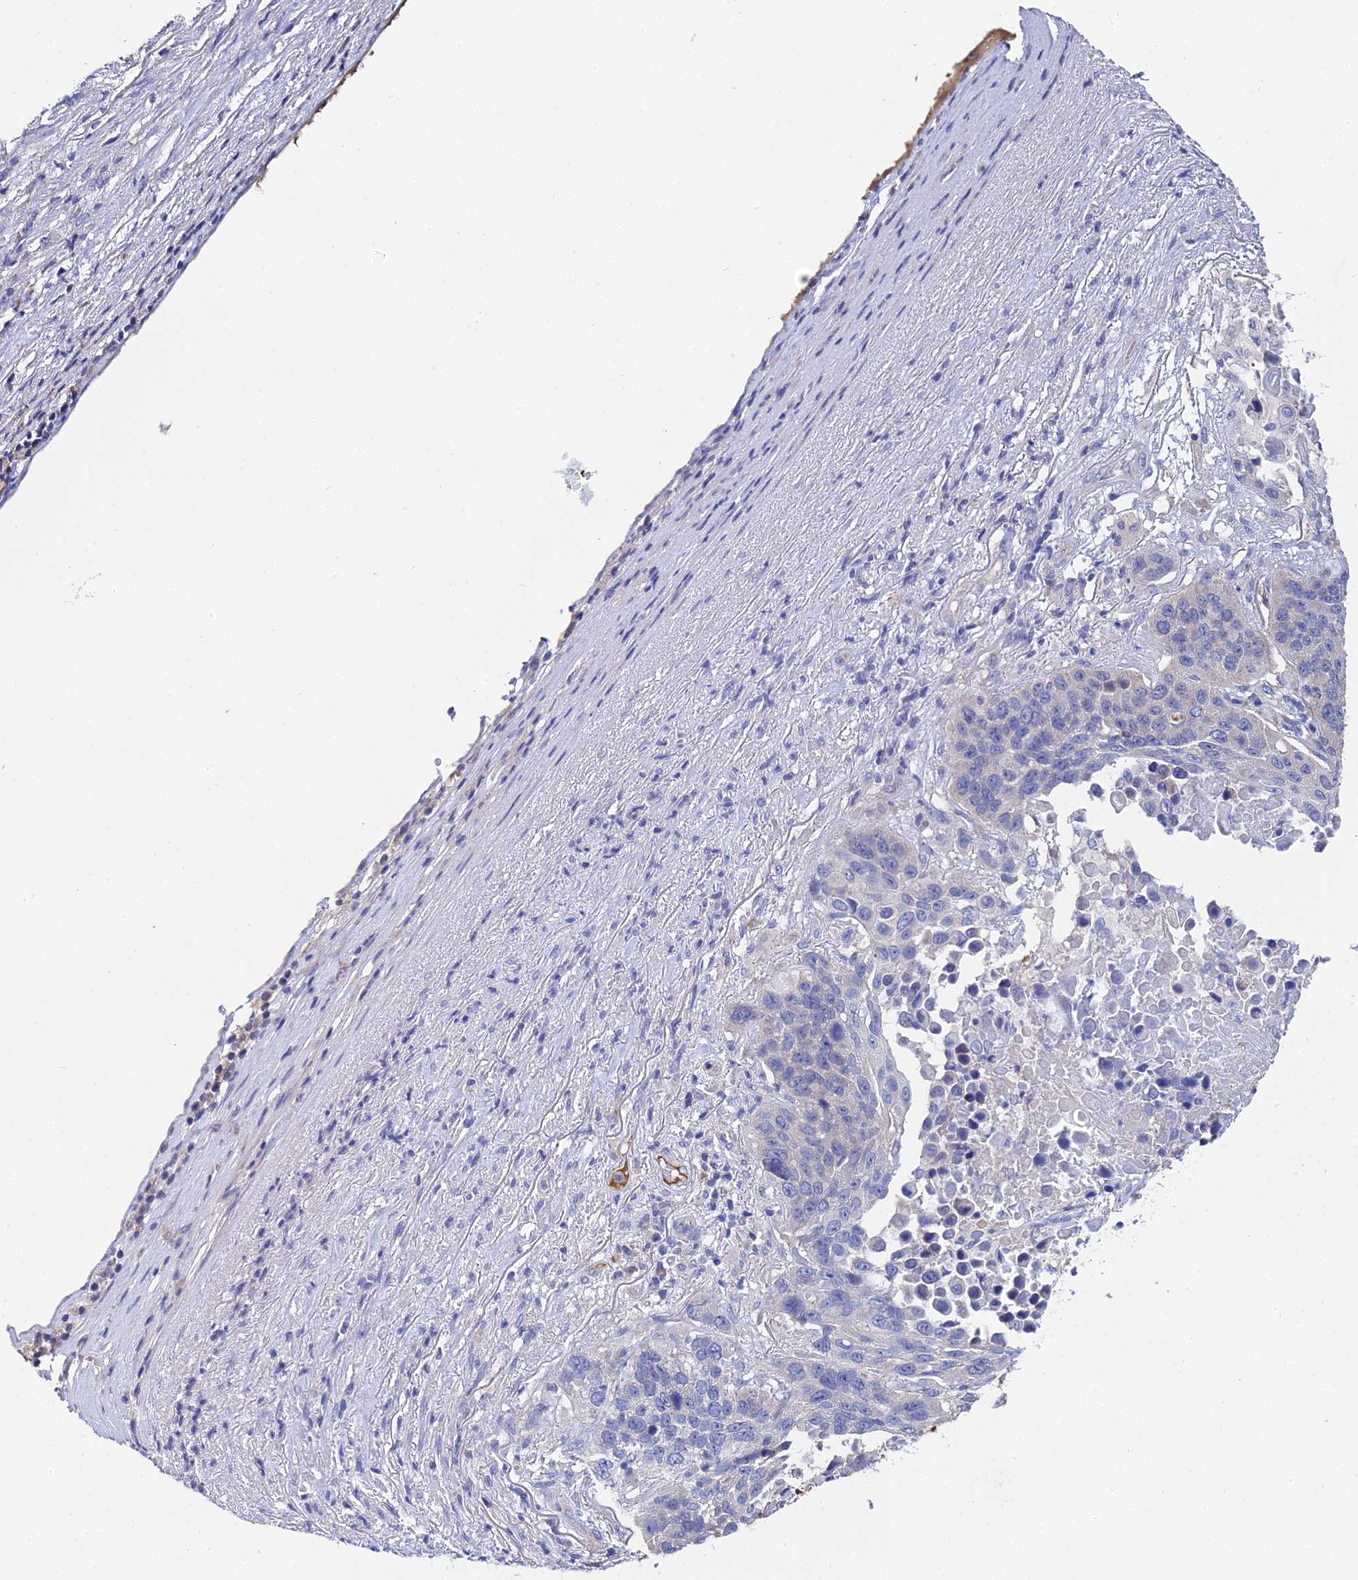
{"staining": {"intensity": "negative", "quantity": "none", "location": "none"}, "tissue": "lung cancer", "cell_type": "Tumor cells", "image_type": "cancer", "snomed": [{"axis": "morphology", "description": "Normal tissue, NOS"}, {"axis": "morphology", "description": "Squamous cell carcinoma, NOS"}, {"axis": "topography", "description": "Lymph node"}, {"axis": "topography", "description": "Lung"}], "caption": "Tumor cells show no significant protein expression in lung cancer (squamous cell carcinoma). (Stains: DAB immunohistochemistry with hematoxylin counter stain, Microscopy: brightfield microscopy at high magnification).", "gene": "UBE2L3", "patient": {"sex": "male", "age": 66}}